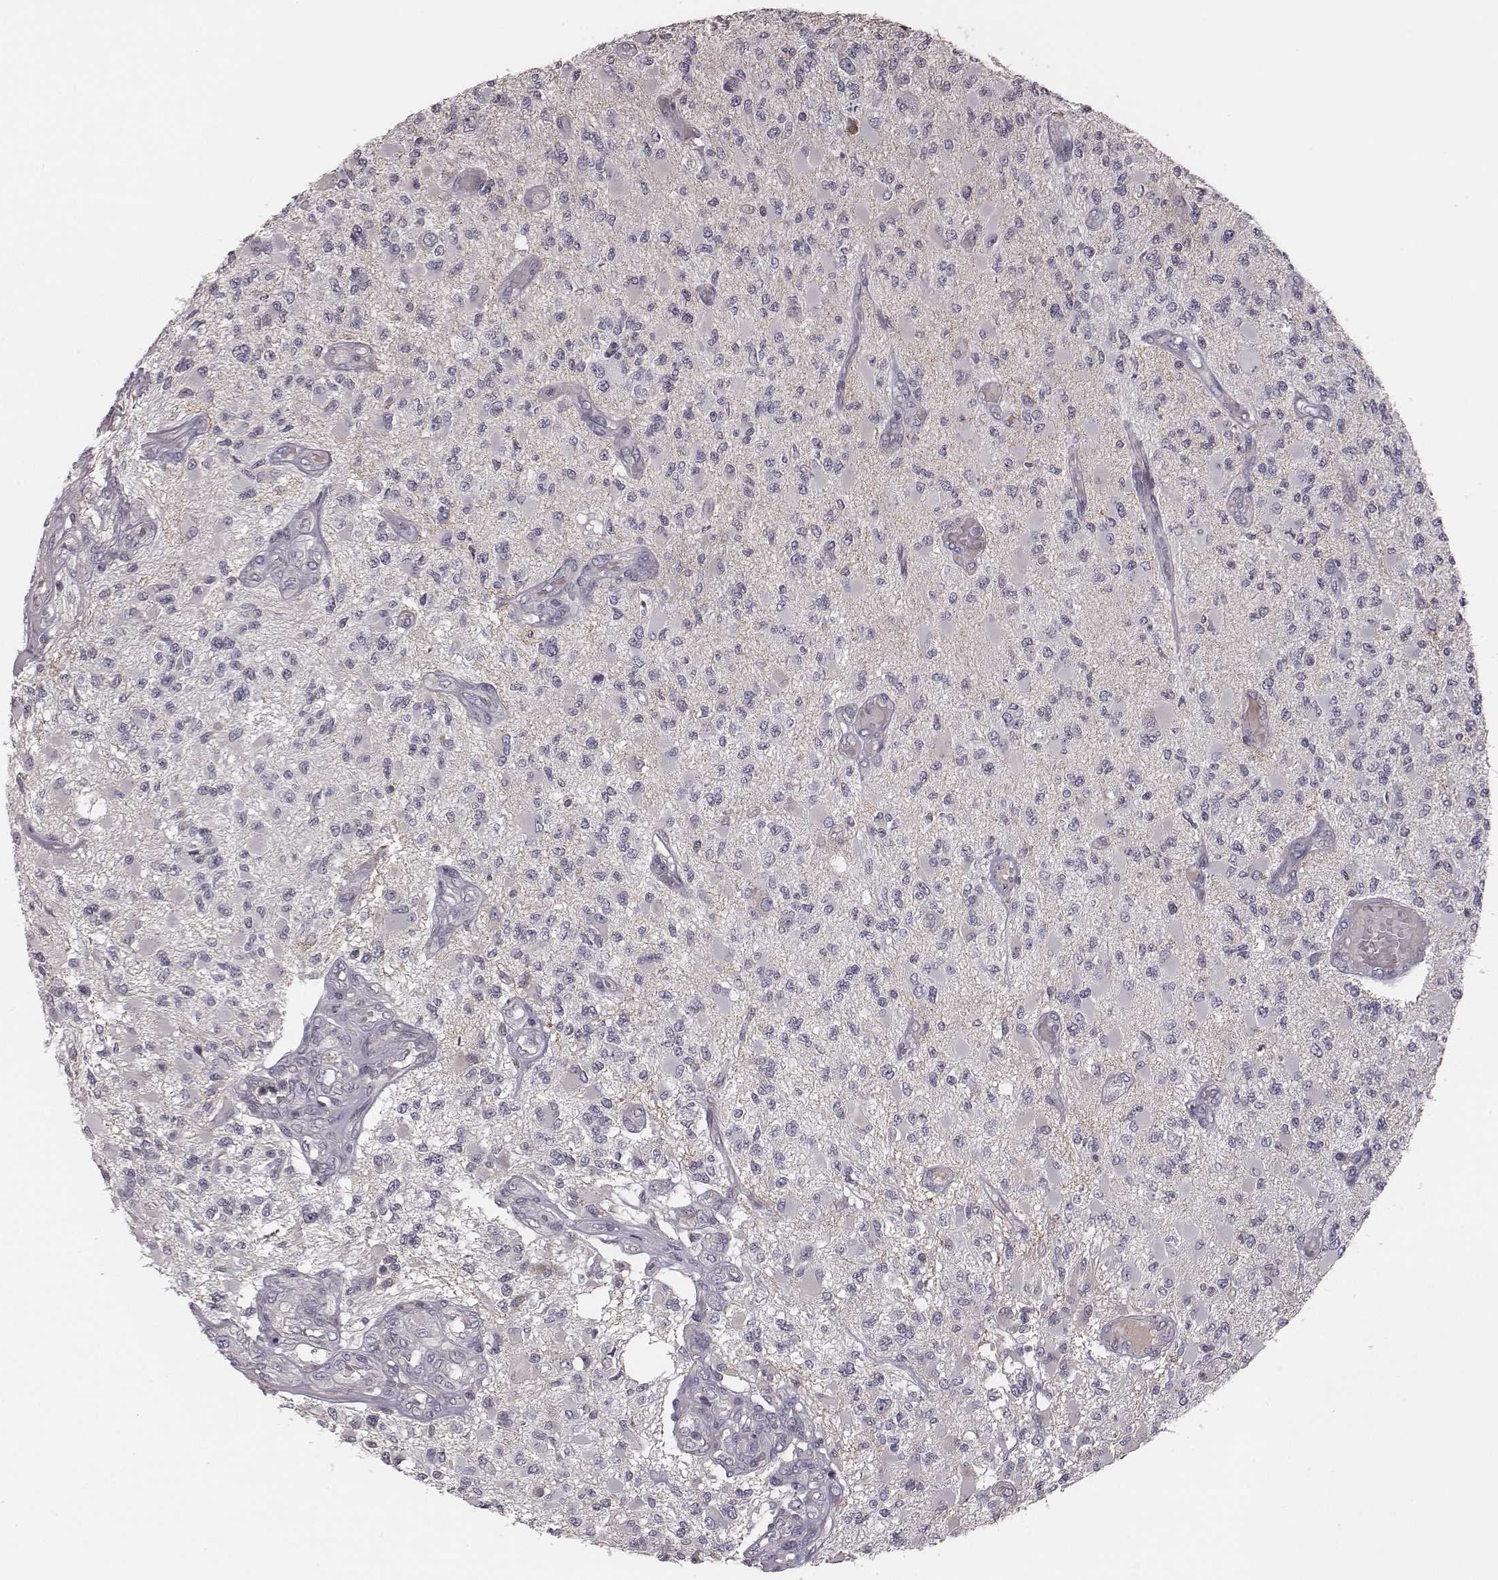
{"staining": {"intensity": "negative", "quantity": "none", "location": "none"}, "tissue": "glioma", "cell_type": "Tumor cells", "image_type": "cancer", "snomed": [{"axis": "morphology", "description": "Glioma, malignant, High grade"}, {"axis": "topography", "description": "Brain"}], "caption": "Tumor cells are negative for protein expression in human malignant high-grade glioma.", "gene": "TLX3", "patient": {"sex": "female", "age": 63}}